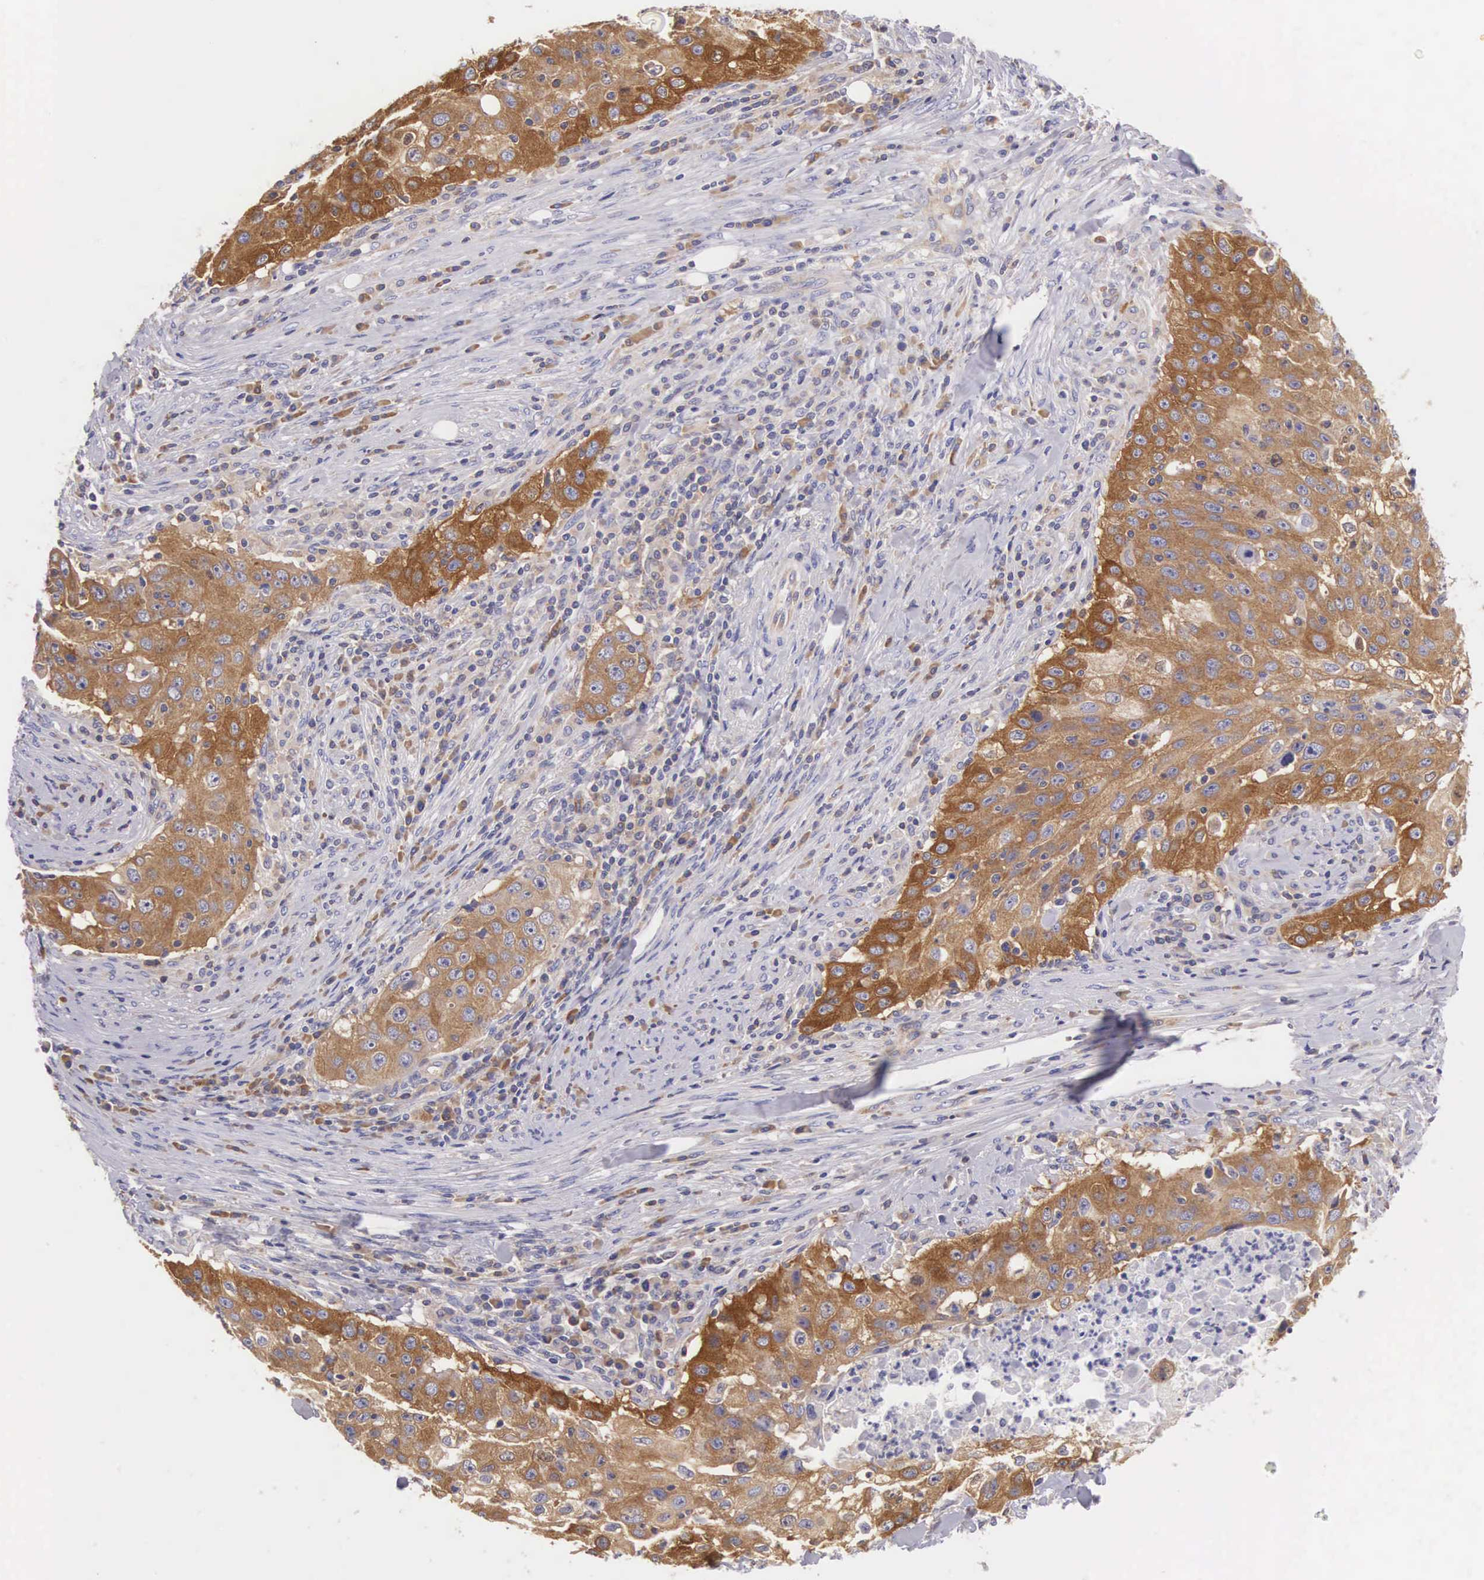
{"staining": {"intensity": "strong", "quantity": ">75%", "location": "cytoplasmic/membranous"}, "tissue": "lung cancer", "cell_type": "Tumor cells", "image_type": "cancer", "snomed": [{"axis": "morphology", "description": "Squamous cell carcinoma, NOS"}, {"axis": "topography", "description": "Lung"}], "caption": "High-power microscopy captured an immunohistochemistry (IHC) histopathology image of lung squamous cell carcinoma, revealing strong cytoplasmic/membranous positivity in about >75% of tumor cells.", "gene": "OSBPL3", "patient": {"sex": "male", "age": 64}}